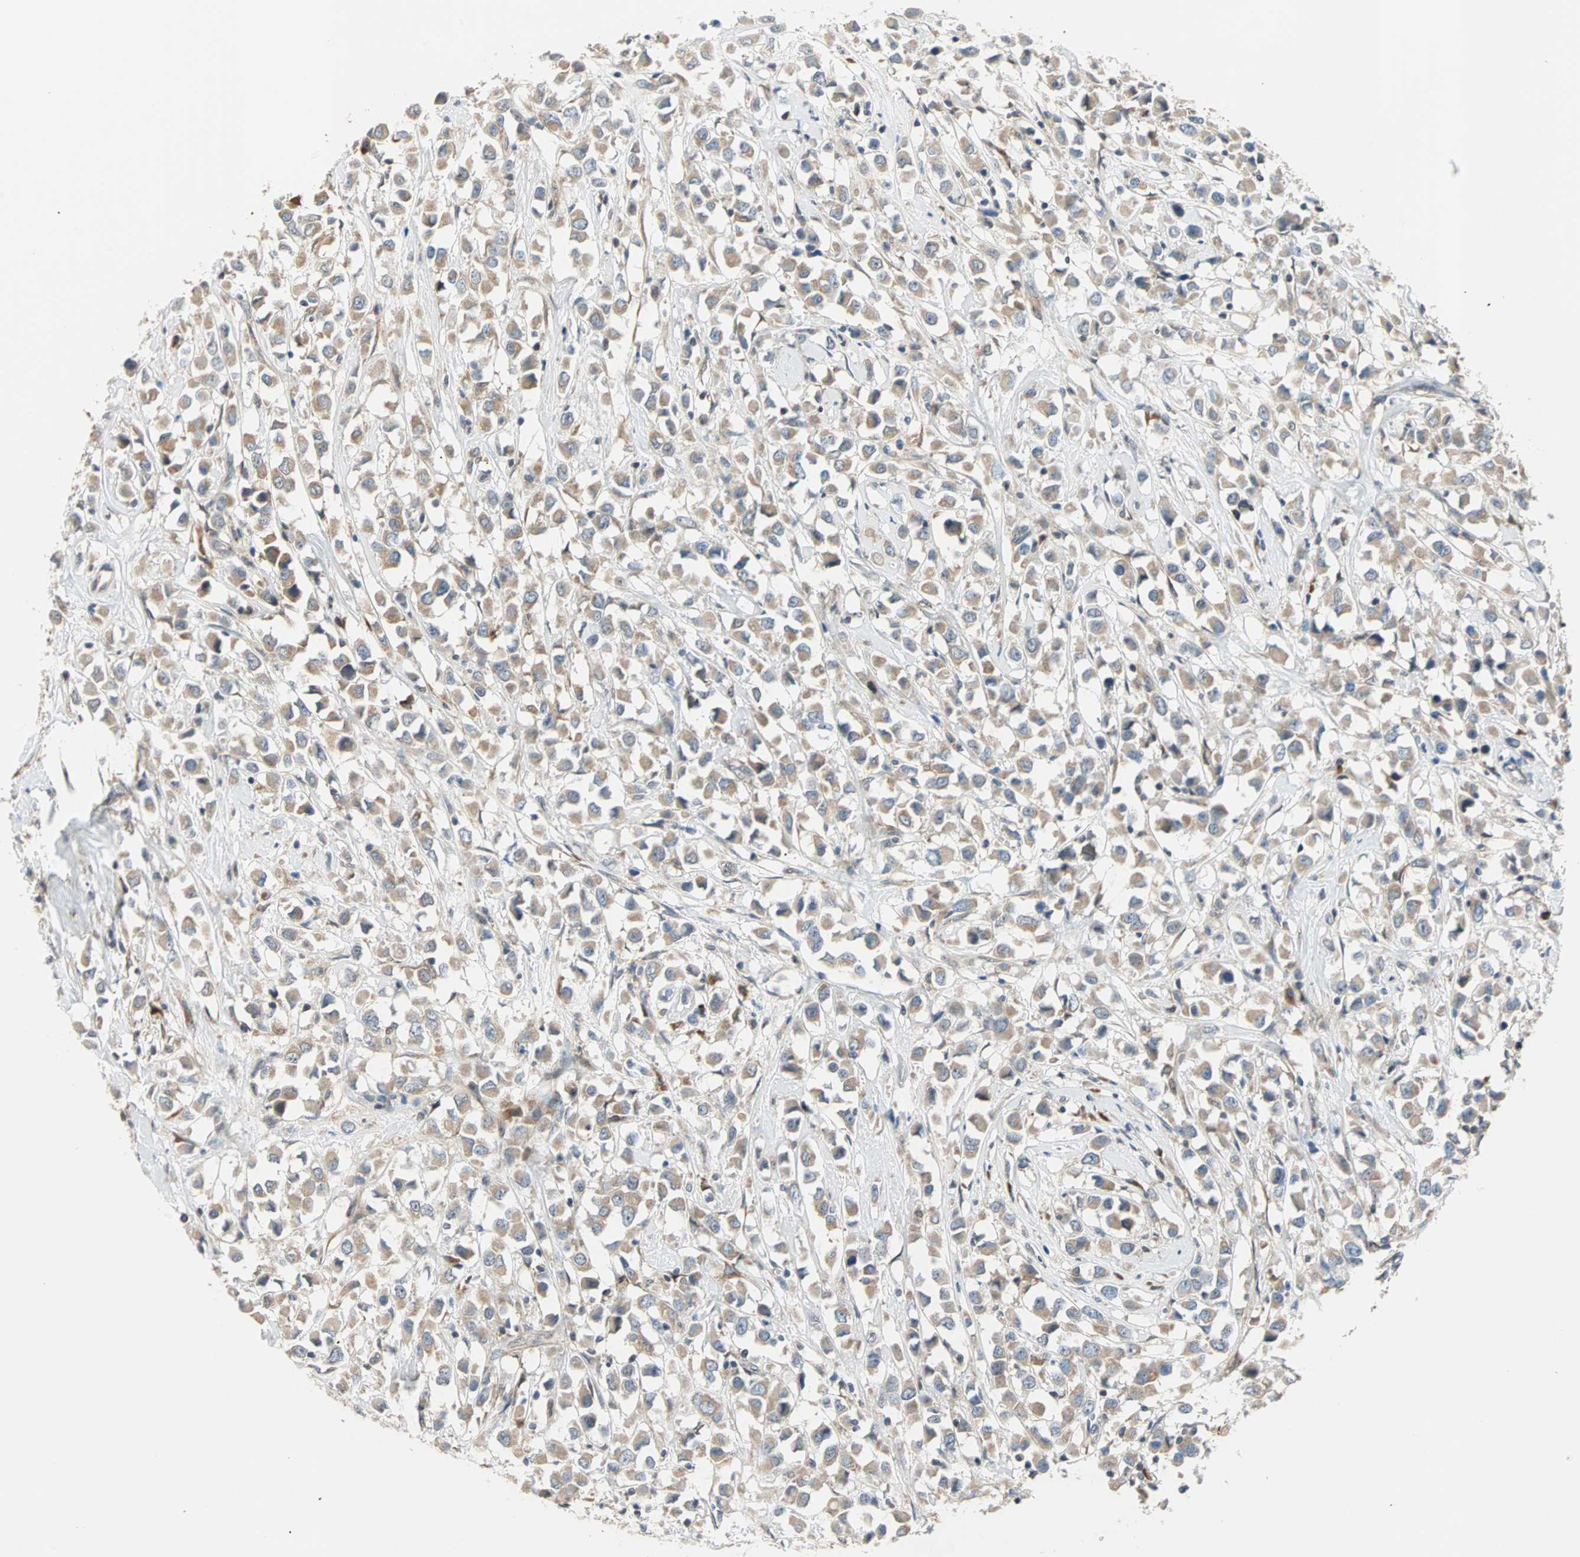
{"staining": {"intensity": "moderate", "quantity": ">75%", "location": "cytoplasmic/membranous"}, "tissue": "breast cancer", "cell_type": "Tumor cells", "image_type": "cancer", "snomed": [{"axis": "morphology", "description": "Duct carcinoma"}, {"axis": "topography", "description": "Breast"}], "caption": "Approximately >75% of tumor cells in human breast intraductal carcinoma exhibit moderate cytoplasmic/membranous protein staining as visualized by brown immunohistochemical staining.", "gene": "SAR1A", "patient": {"sex": "female", "age": 61}}